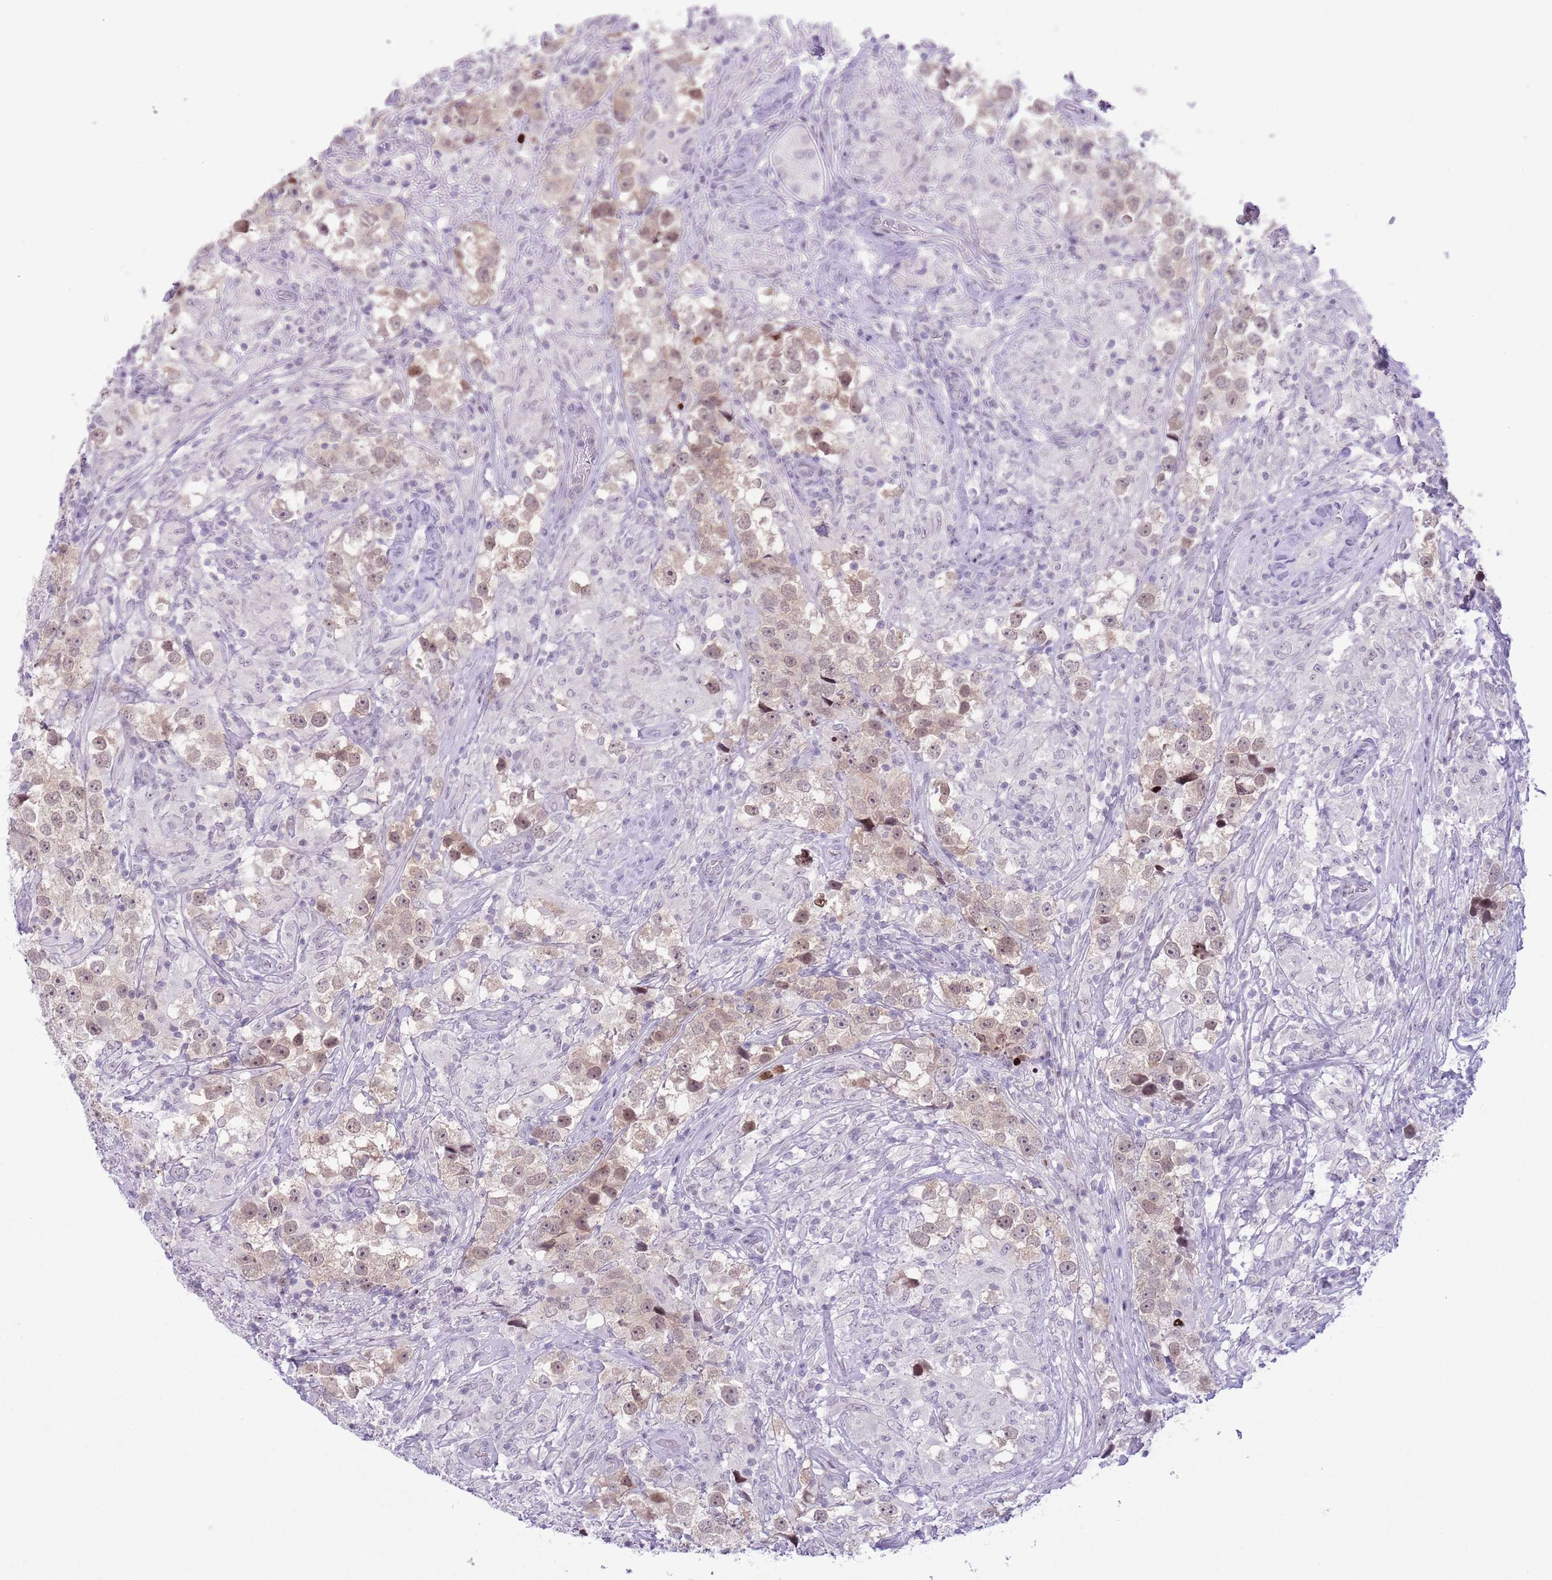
{"staining": {"intensity": "moderate", "quantity": ">75%", "location": "nuclear"}, "tissue": "testis cancer", "cell_type": "Tumor cells", "image_type": "cancer", "snomed": [{"axis": "morphology", "description": "Seminoma, NOS"}, {"axis": "topography", "description": "Testis"}], "caption": "Moderate nuclear protein staining is seen in approximately >75% of tumor cells in testis cancer (seminoma).", "gene": "MFSD10", "patient": {"sex": "male", "age": 46}}